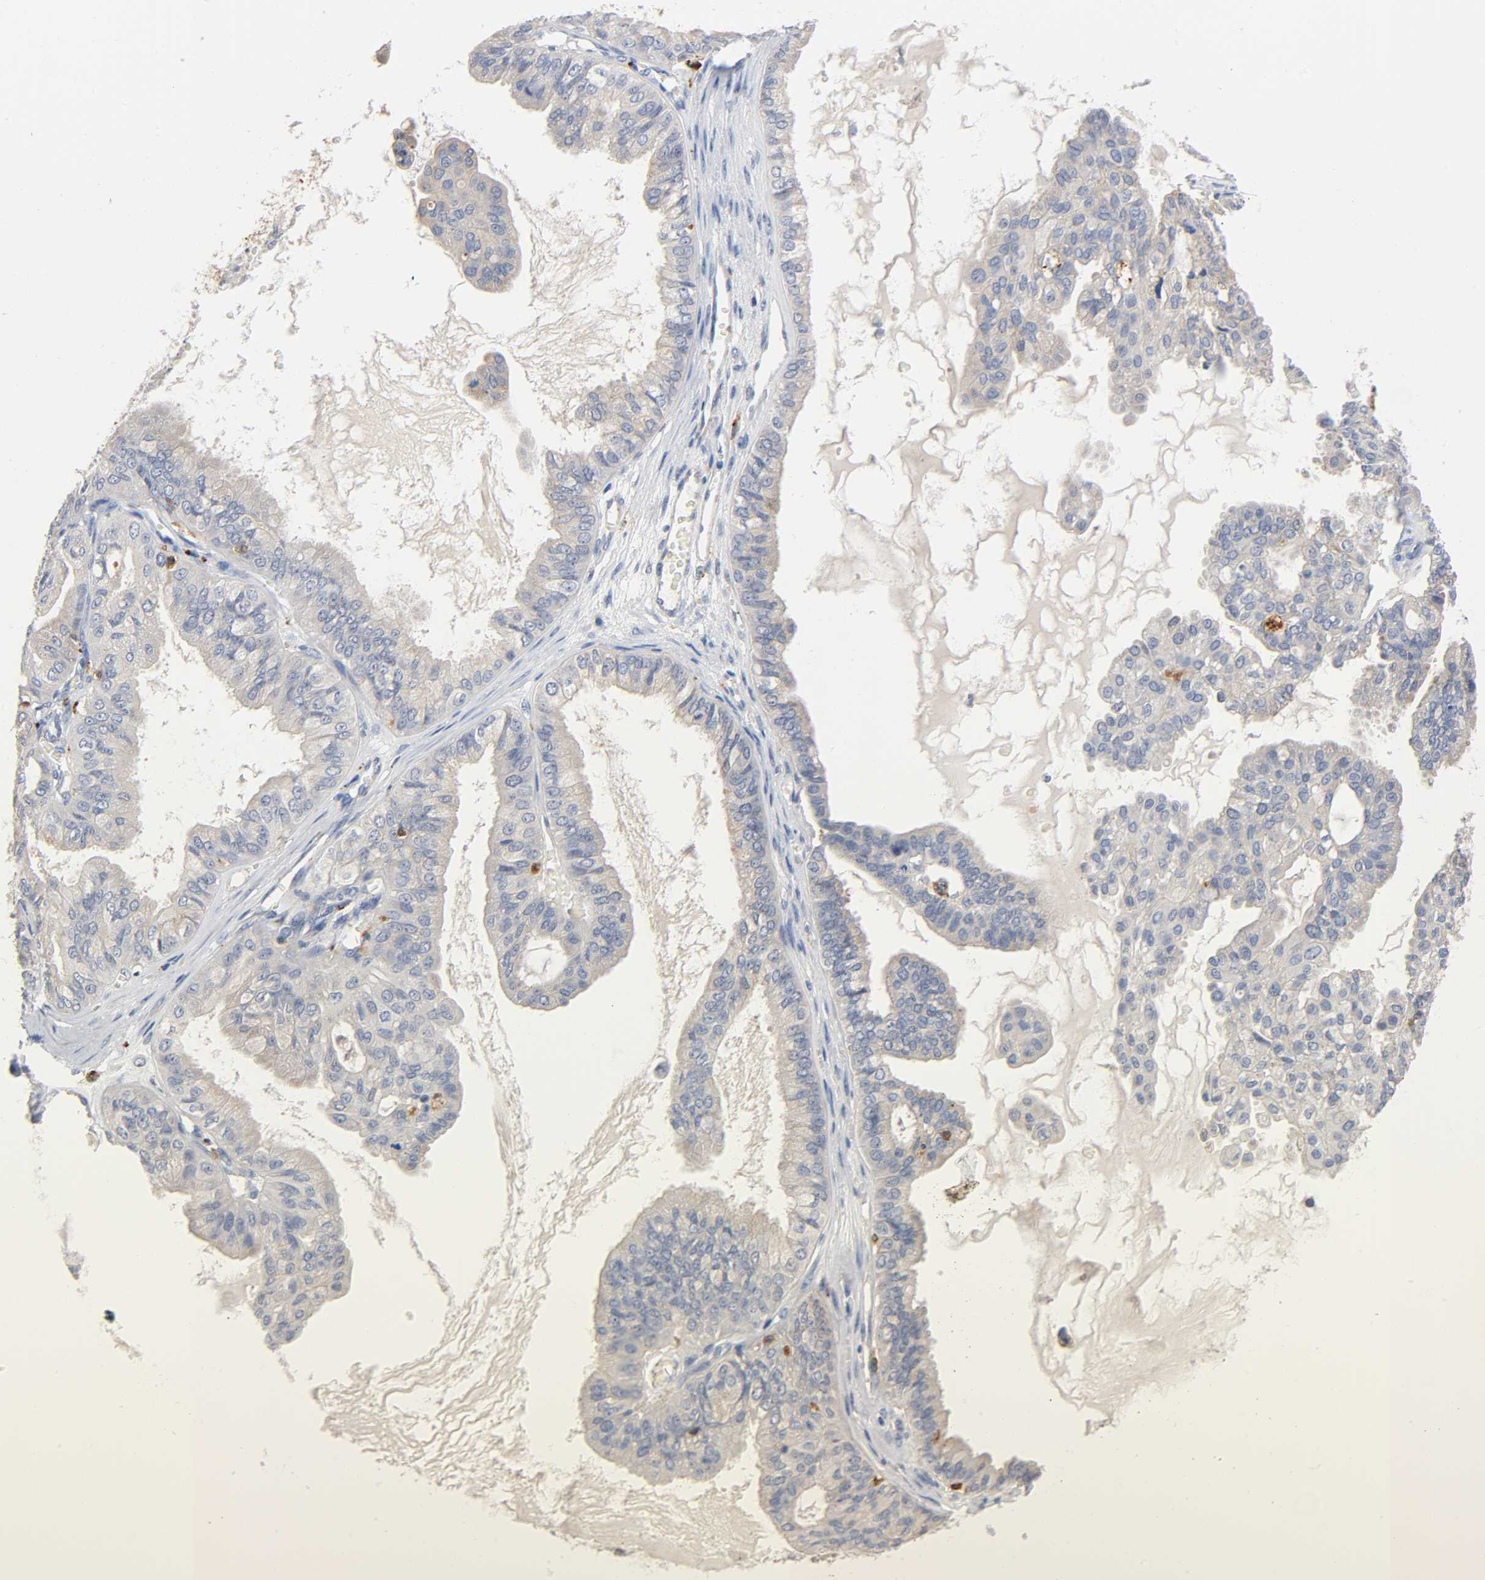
{"staining": {"intensity": "negative", "quantity": "none", "location": "none"}, "tissue": "ovarian cancer", "cell_type": "Tumor cells", "image_type": "cancer", "snomed": [{"axis": "morphology", "description": "Carcinoma, NOS"}, {"axis": "morphology", "description": "Carcinoma, endometroid"}, {"axis": "topography", "description": "Ovary"}], "caption": "Photomicrograph shows no protein staining in tumor cells of ovarian cancer (carcinoma) tissue.", "gene": "UCKL1", "patient": {"sex": "female", "age": 50}}